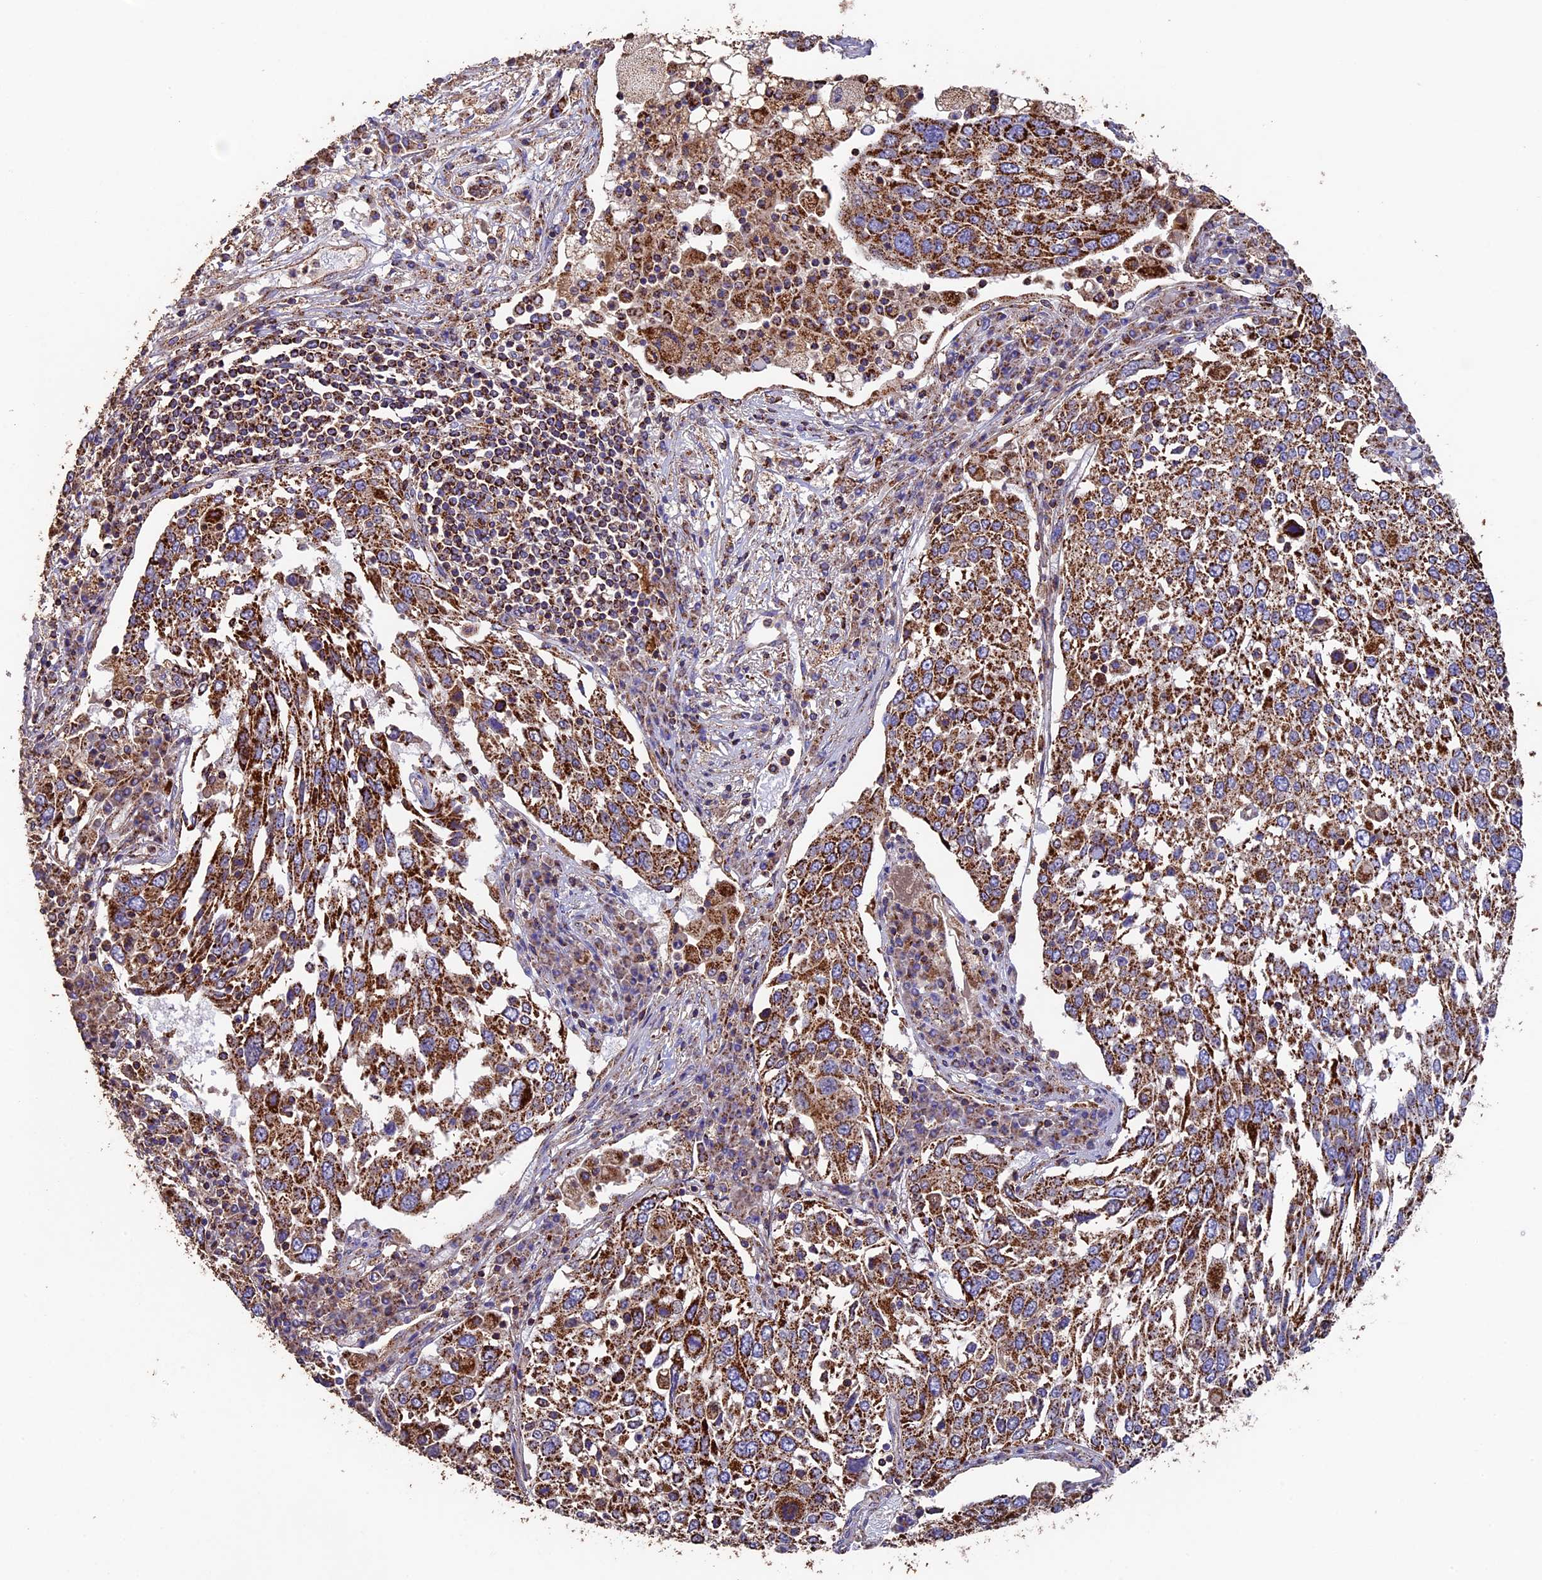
{"staining": {"intensity": "strong", "quantity": ">75%", "location": "cytoplasmic/membranous"}, "tissue": "lung cancer", "cell_type": "Tumor cells", "image_type": "cancer", "snomed": [{"axis": "morphology", "description": "Squamous cell carcinoma, NOS"}, {"axis": "topography", "description": "Lung"}], "caption": "Lung squamous cell carcinoma was stained to show a protein in brown. There is high levels of strong cytoplasmic/membranous positivity in about >75% of tumor cells.", "gene": "ADAT1", "patient": {"sex": "male", "age": 65}}